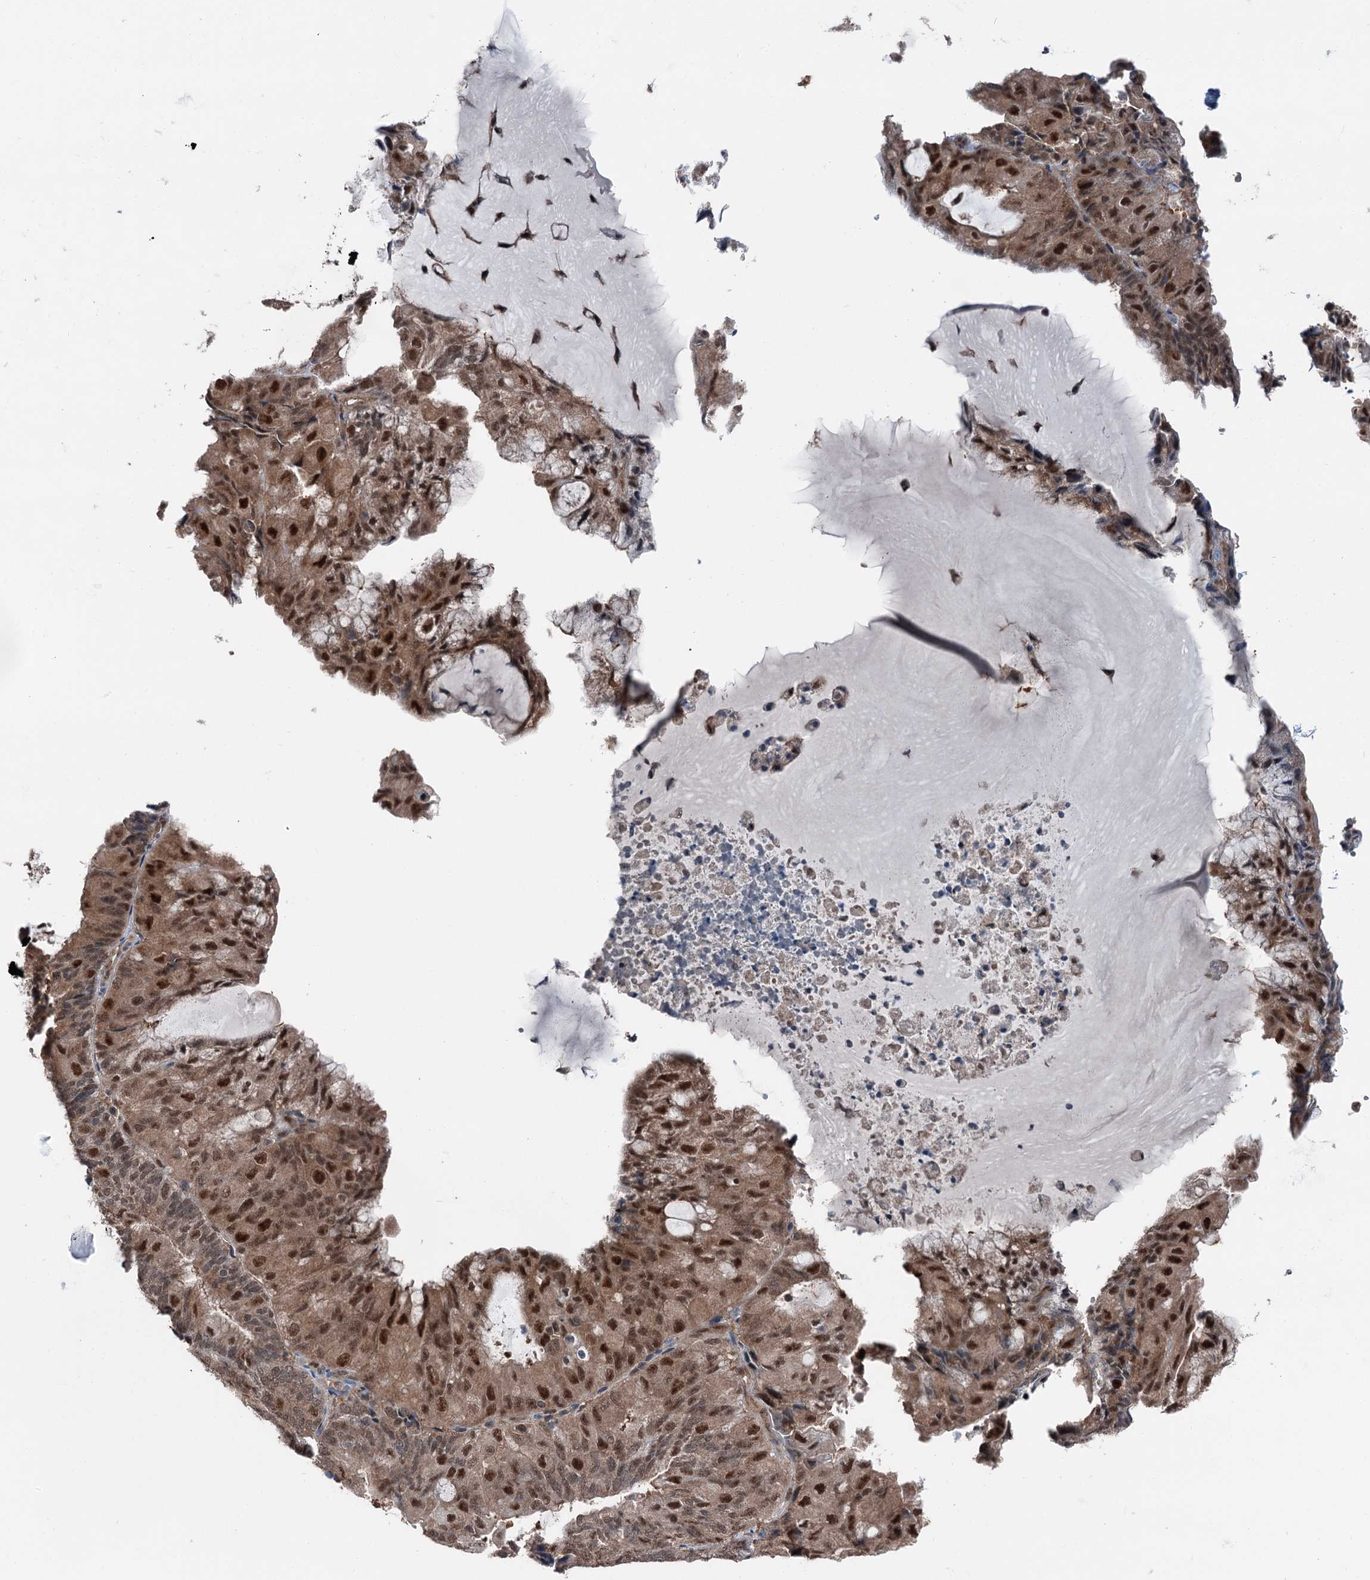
{"staining": {"intensity": "moderate", "quantity": ">75%", "location": "cytoplasmic/membranous,nuclear"}, "tissue": "endometrial cancer", "cell_type": "Tumor cells", "image_type": "cancer", "snomed": [{"axis": "morphology", "description": "Adenocarcinoma, NOS"}, {"axis": "topography", "description": "Endometrium"}], "caption": "A high-resolution histopathology image shows immunohistochemistry staining of adenocarcinoma (endometrial), which demonstrates moderate cytoplasmic/membranous and nuclear staining in about >75% of tumor cells.", "gene": "PSMD13", "patient": {"sex": "female", "age": 81}}